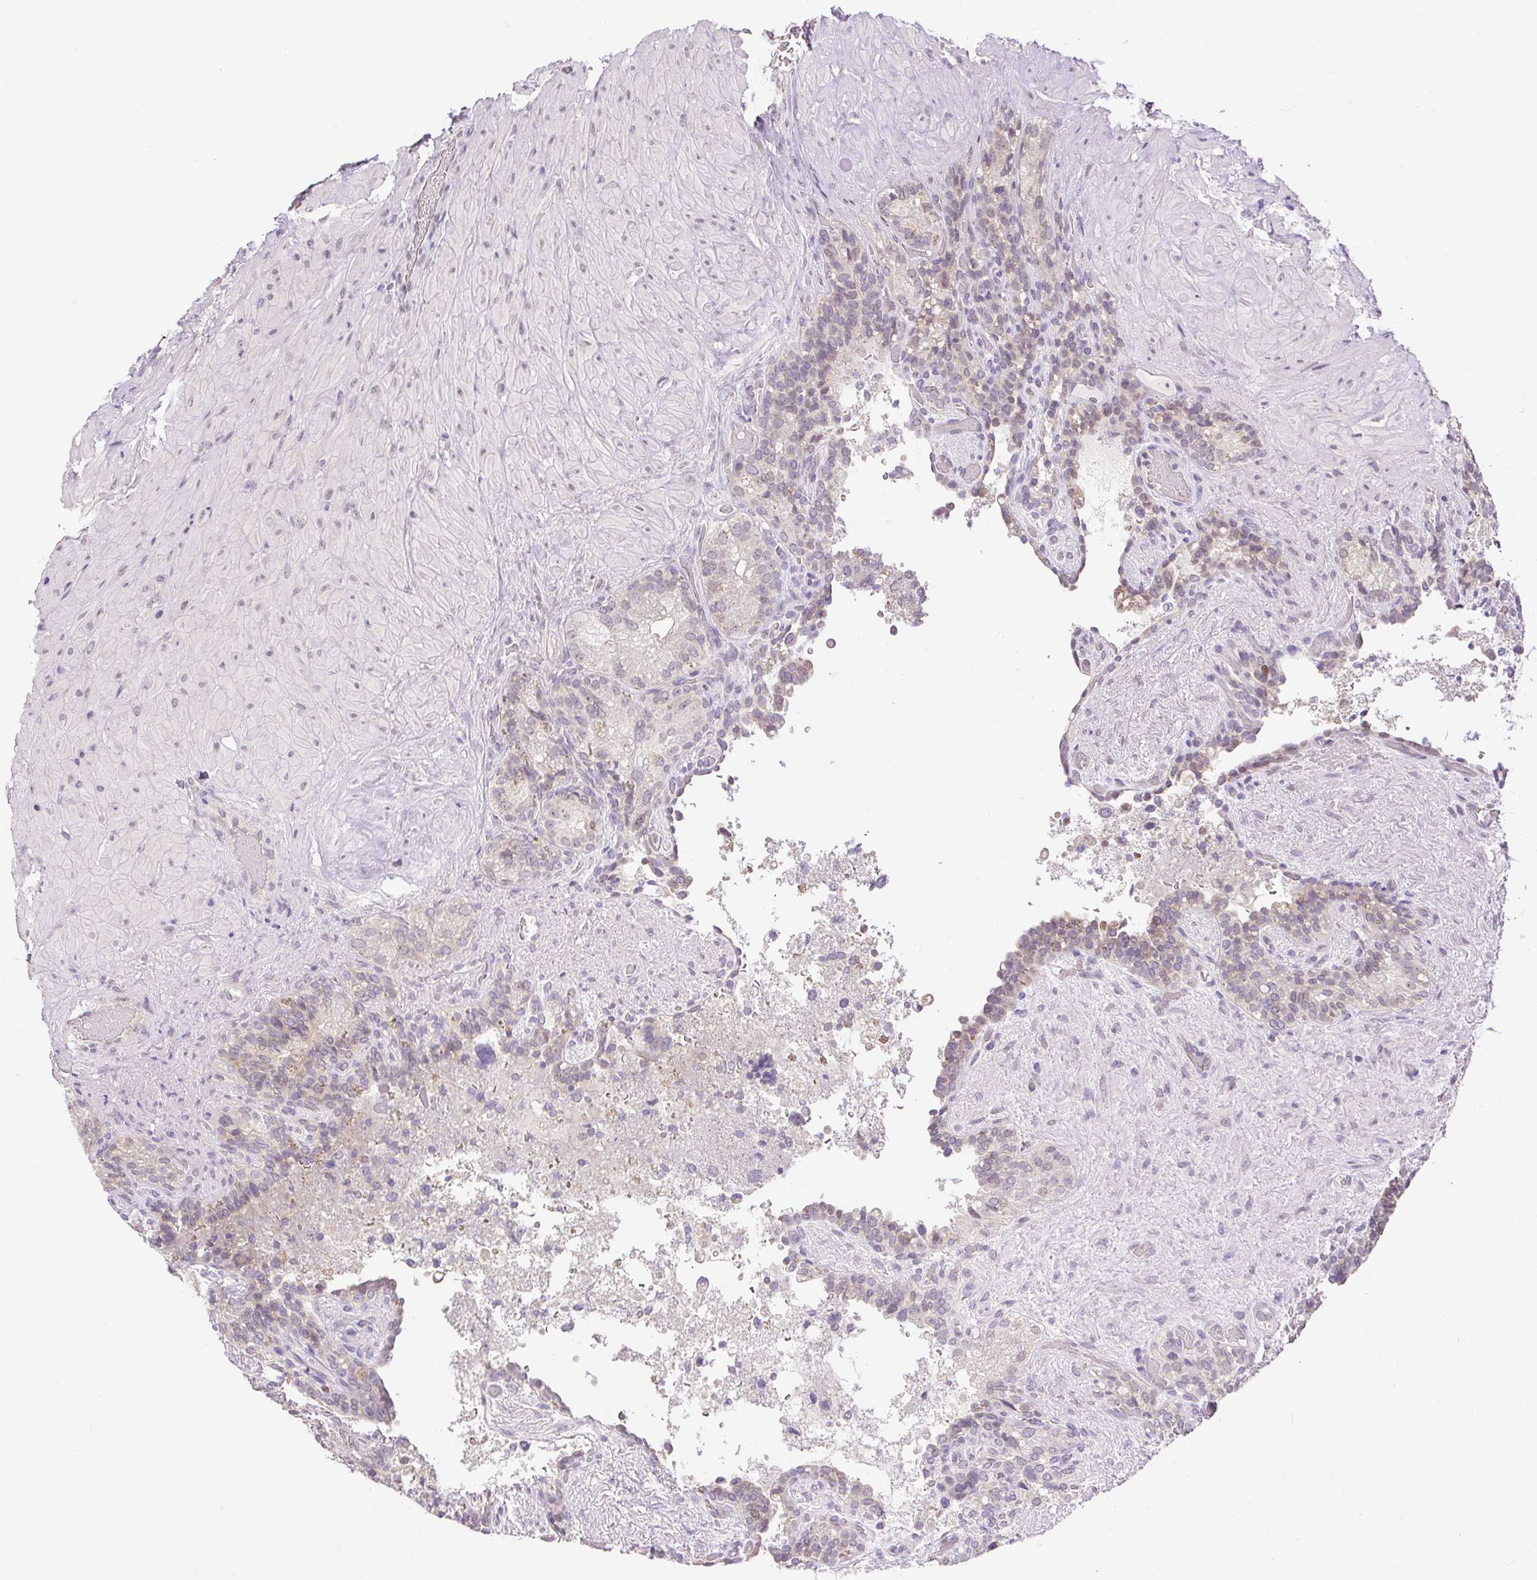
{"staining": {"intensity": "weak", "quantity": "25%-75%", "location": "cytoplasmic/membranous,nuclear"}, "tissue": "seminal vesicle", "cell_type": "Glandular cells", "image_type": "normal", "snomed": [{"axis": "morphology", "description": "Normal tissue, NOS"}, {"axis": "topography", "description": "Seminal veicle"}], "caption": "Immunohistochemistry photomicrograph of benign seminal vesicle stained for a protein (brown), which shows low levels of weak cytoplasmic/membranous,nuclear expression in about 25%-75% of glandular cells.", "gene": "RACGAP1", "patient": {"sex": "male", "age": 69}}